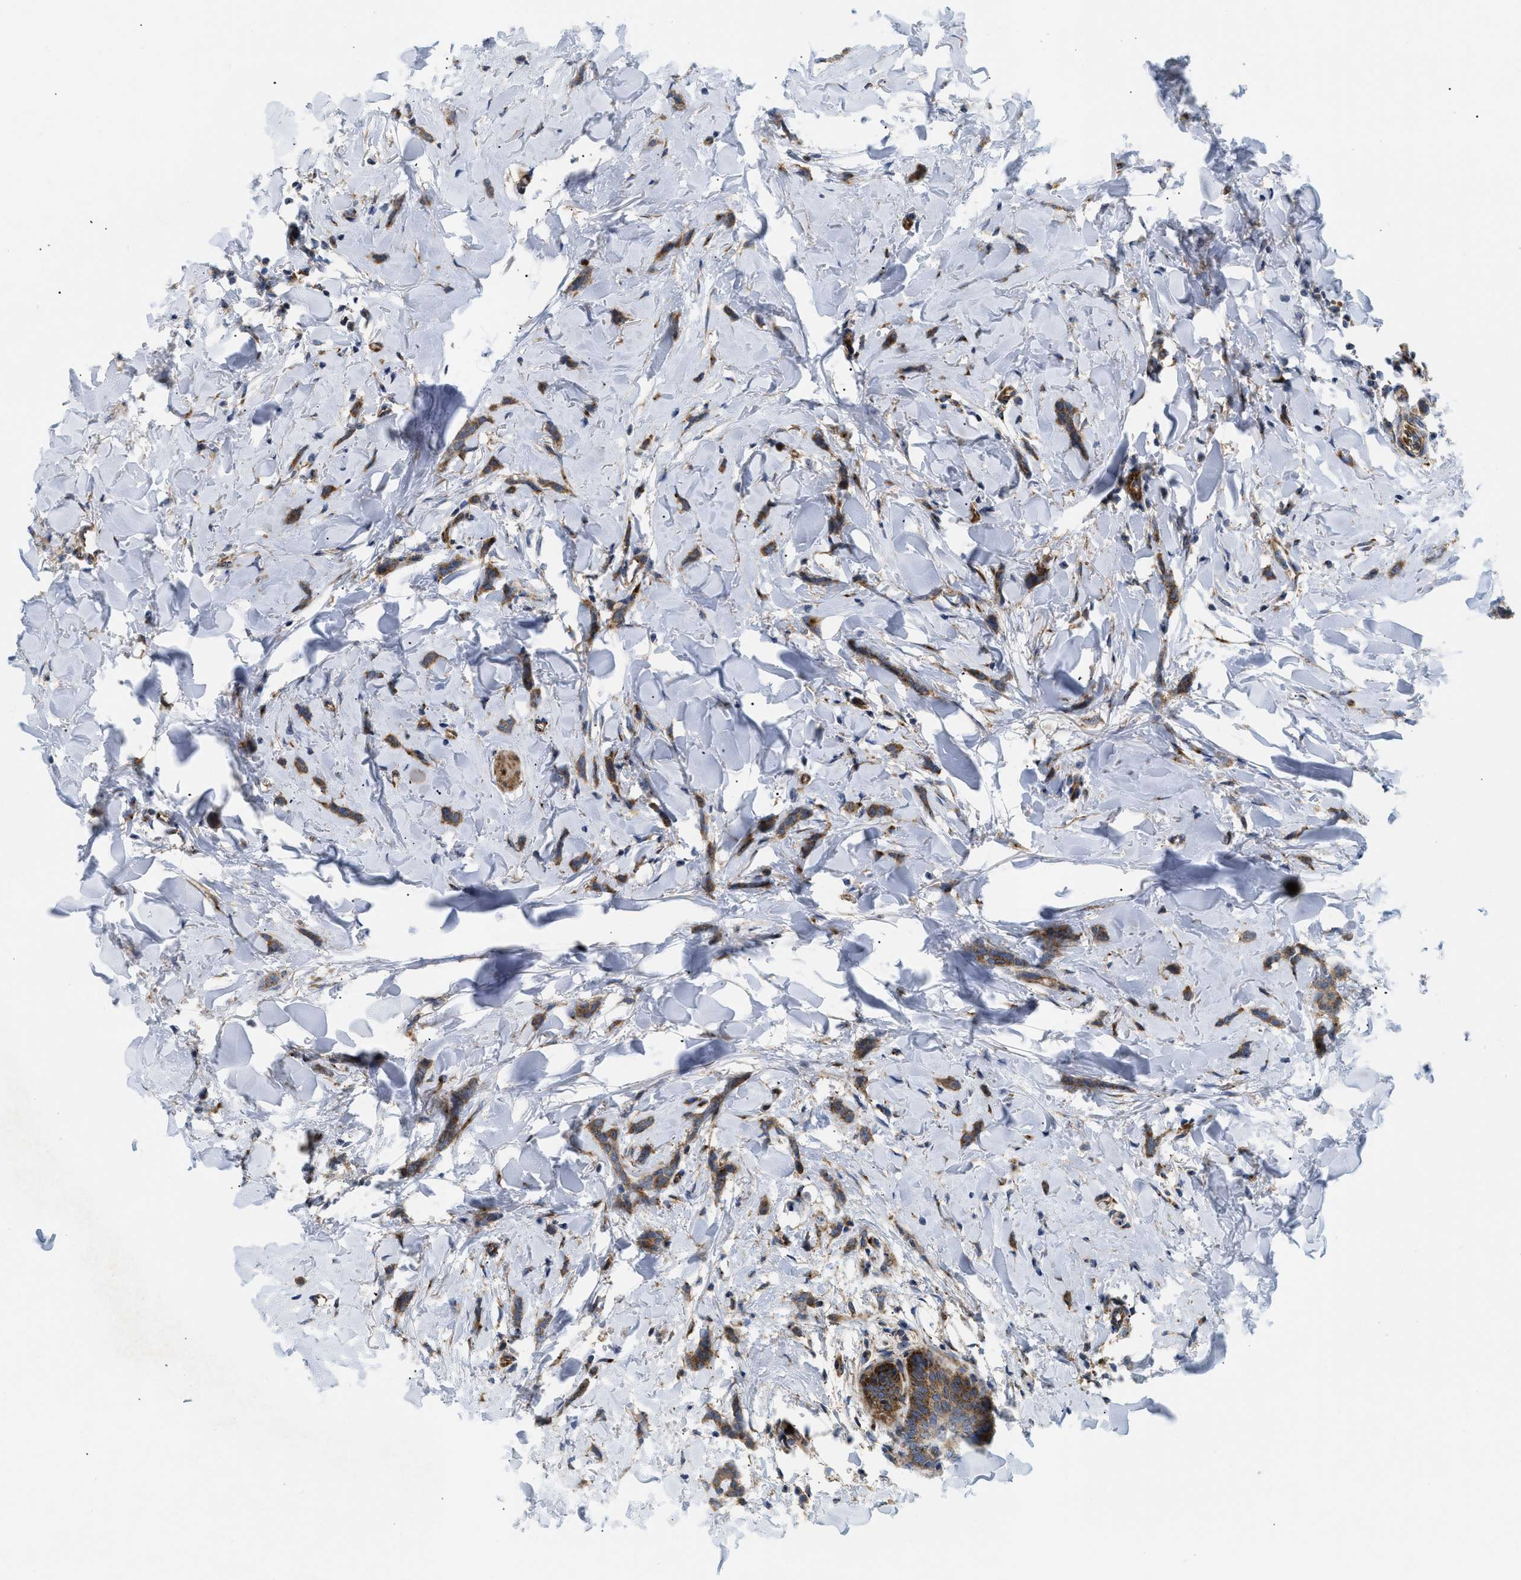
{"staining": {"intensity": "moderate", "quantity": ">75%", "location": "cytoplasmic/membranous"}, "tissue": "breast cancer", "cell_type": "Tumor cells", "image_type": "cancer", "snomed": [{"axis": "morphology", "description": "Lobular carcinoma"}, {"axis": "topography", "description": "Skin"}, {"axis": "topography", "description": "Breast"}], "caption": "Breast lobular carcinoma stained with a brown dye reveals moderate cytoplasmic/membranous positive staining in approximately >75% of tumor cells.", "gene": "DCTN4", "patient": {"sex": "female", "age": 46}}